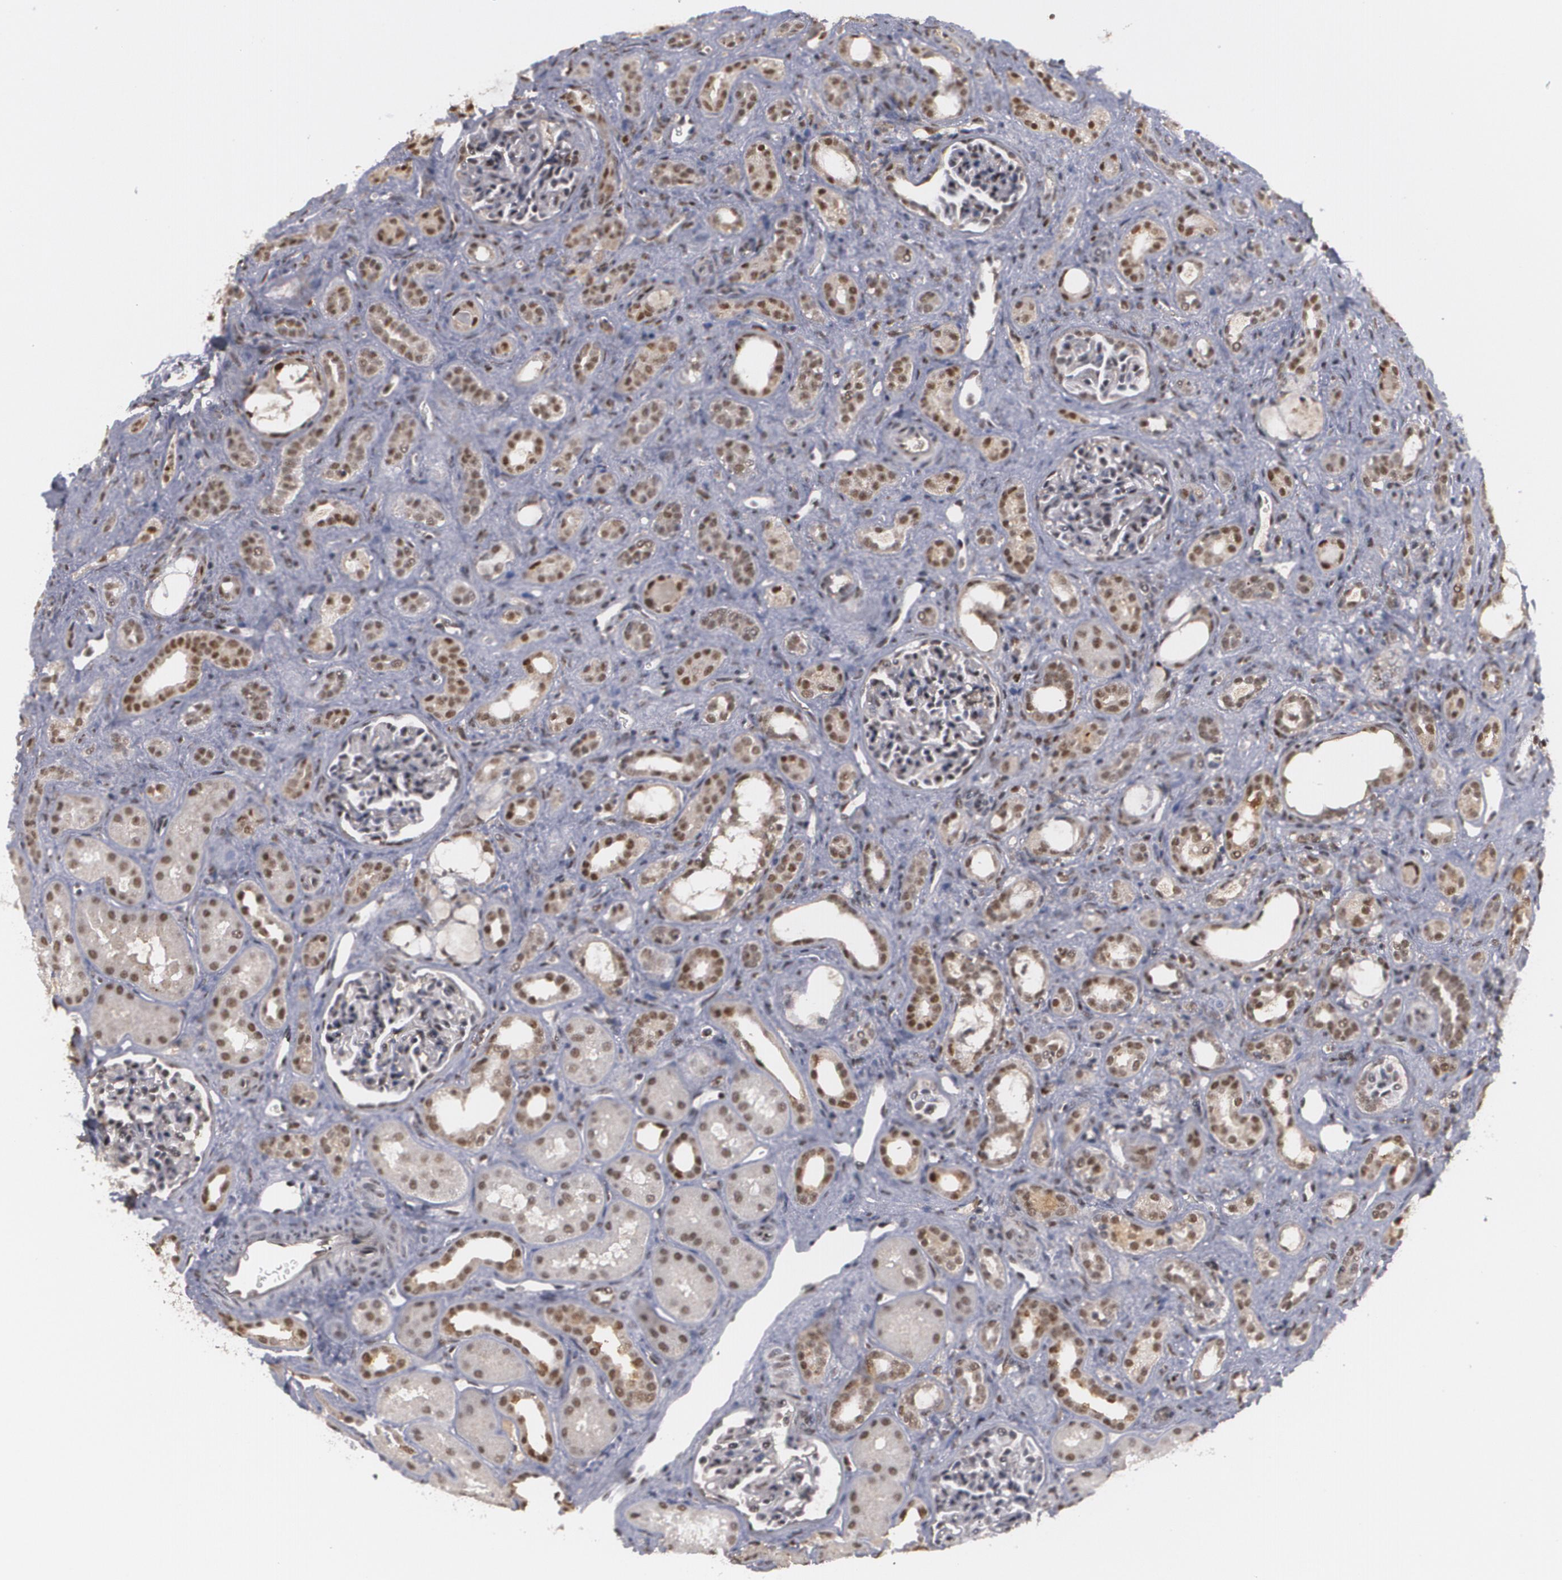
{"staining": {"intensity": "weak", "quantity": "25%-75%", "location": "nuclear"}, "tissue": "kidney", "cell_type": "Cells in glomeruli", "image_type": "normal", "snomed": [{"axis": "morphology", "description": "Normal tissue, NOS"}, {"axis": "topography", "description": "Kidney"}], "caption": "Protein staining shows weak nuclear positivity in about 25%-75% of cells in glomeruli in normal kidney. The protein is shown in brown color, while the nuclei are stained blue.", "gene": "INTS6L", "patient": {"sex": "male", "age": 7}}